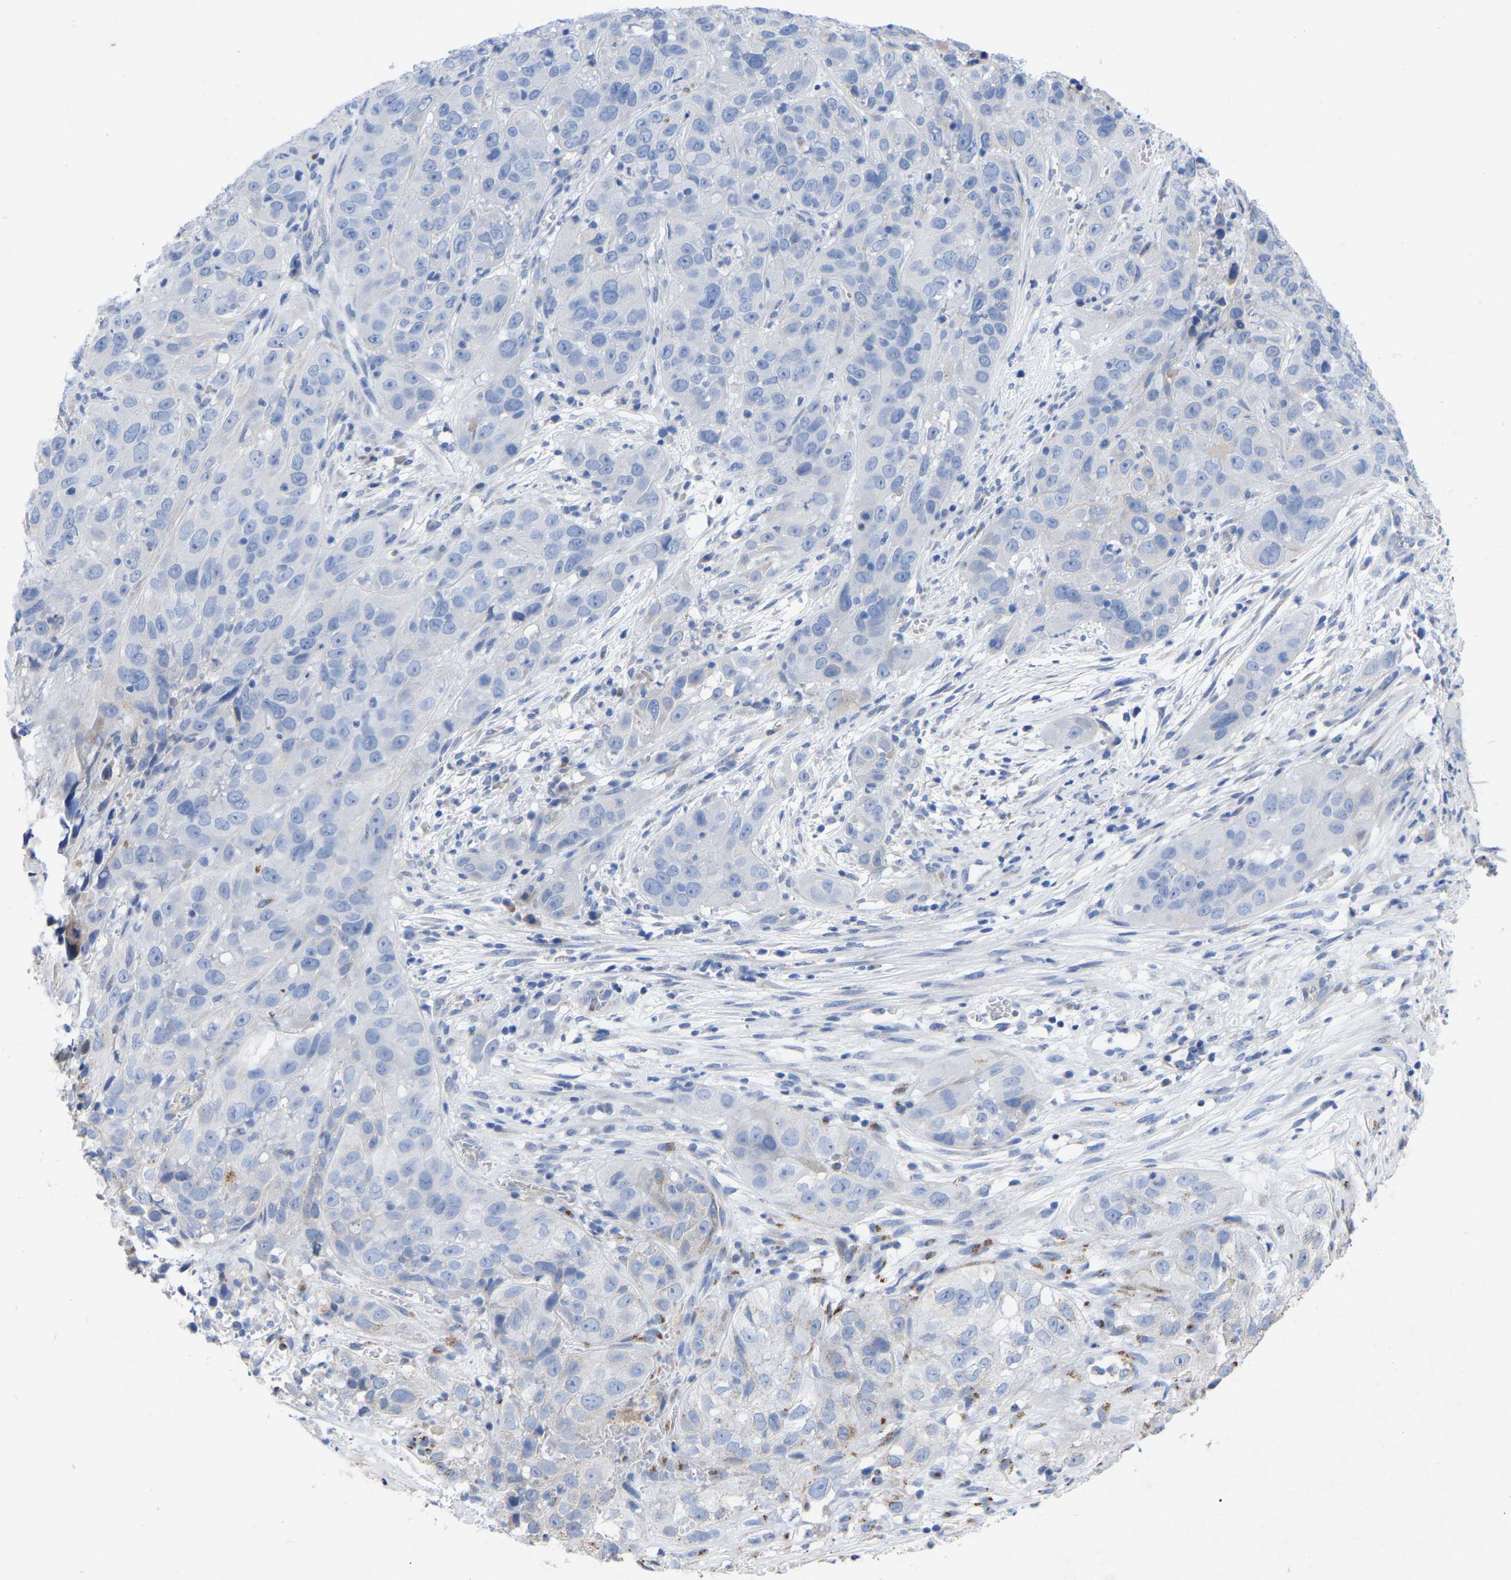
{"staining": {"intensity": "negative", "quantity": "none", "location": "none"}, "tissue": "cervical cancer", "cell_type": "Tumor cells", "image_type": "cancer", "snomed": [{"axis": "morphology", "description": "Squamous cell carcinoma, NOS"}, {"axis": "topography", "description": "Cervix"}], "caption": "Cervical squamous cell carcinoma was stained to show a protein in brown. There is no significant positivity in tumor cells.", "gene": "STRIP2", "patient": {"sex": "female", "age": 32}}